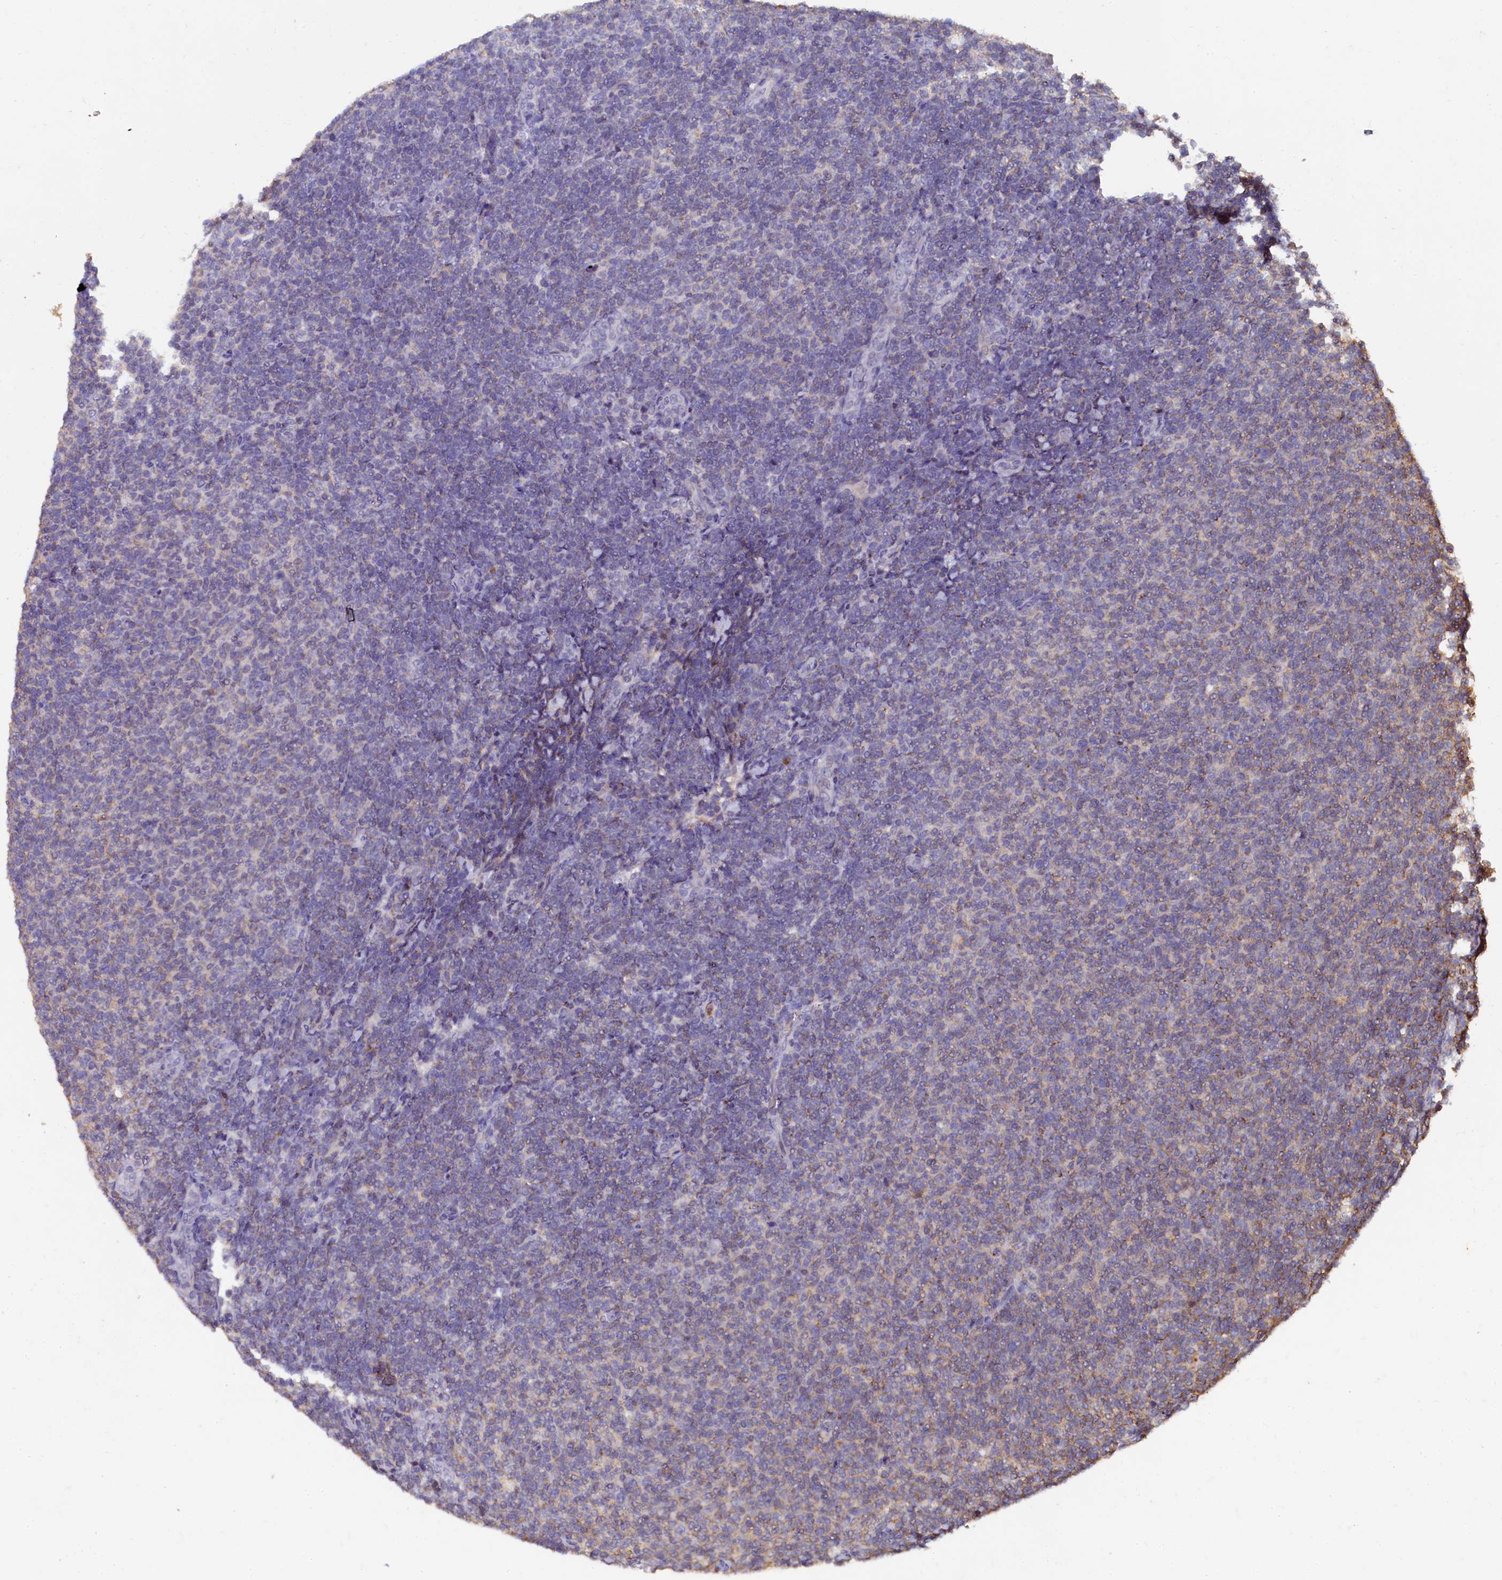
{"staining": {"intensity": "negative", "quantity": "none", "location": "none"}, "tissue": "lymphoma", "cell_type": "Tumor cells", "image_type": "cancer", "snomed": [{"axis": "morphology", "description": "Malignant lymphoma, non-Hodgkin's type, Low grade"}, {"axis": "topography", "description": "Lymph node"}], "caption": "Human low-grade malignant lymphoma, non-Hodgkin's type stained for a protein using immunohistochemistry (IHC) demonstrates no expression in tumor cells.", "gene": "CSTPP1", "patient": {"sex": "male", "age": 66}}